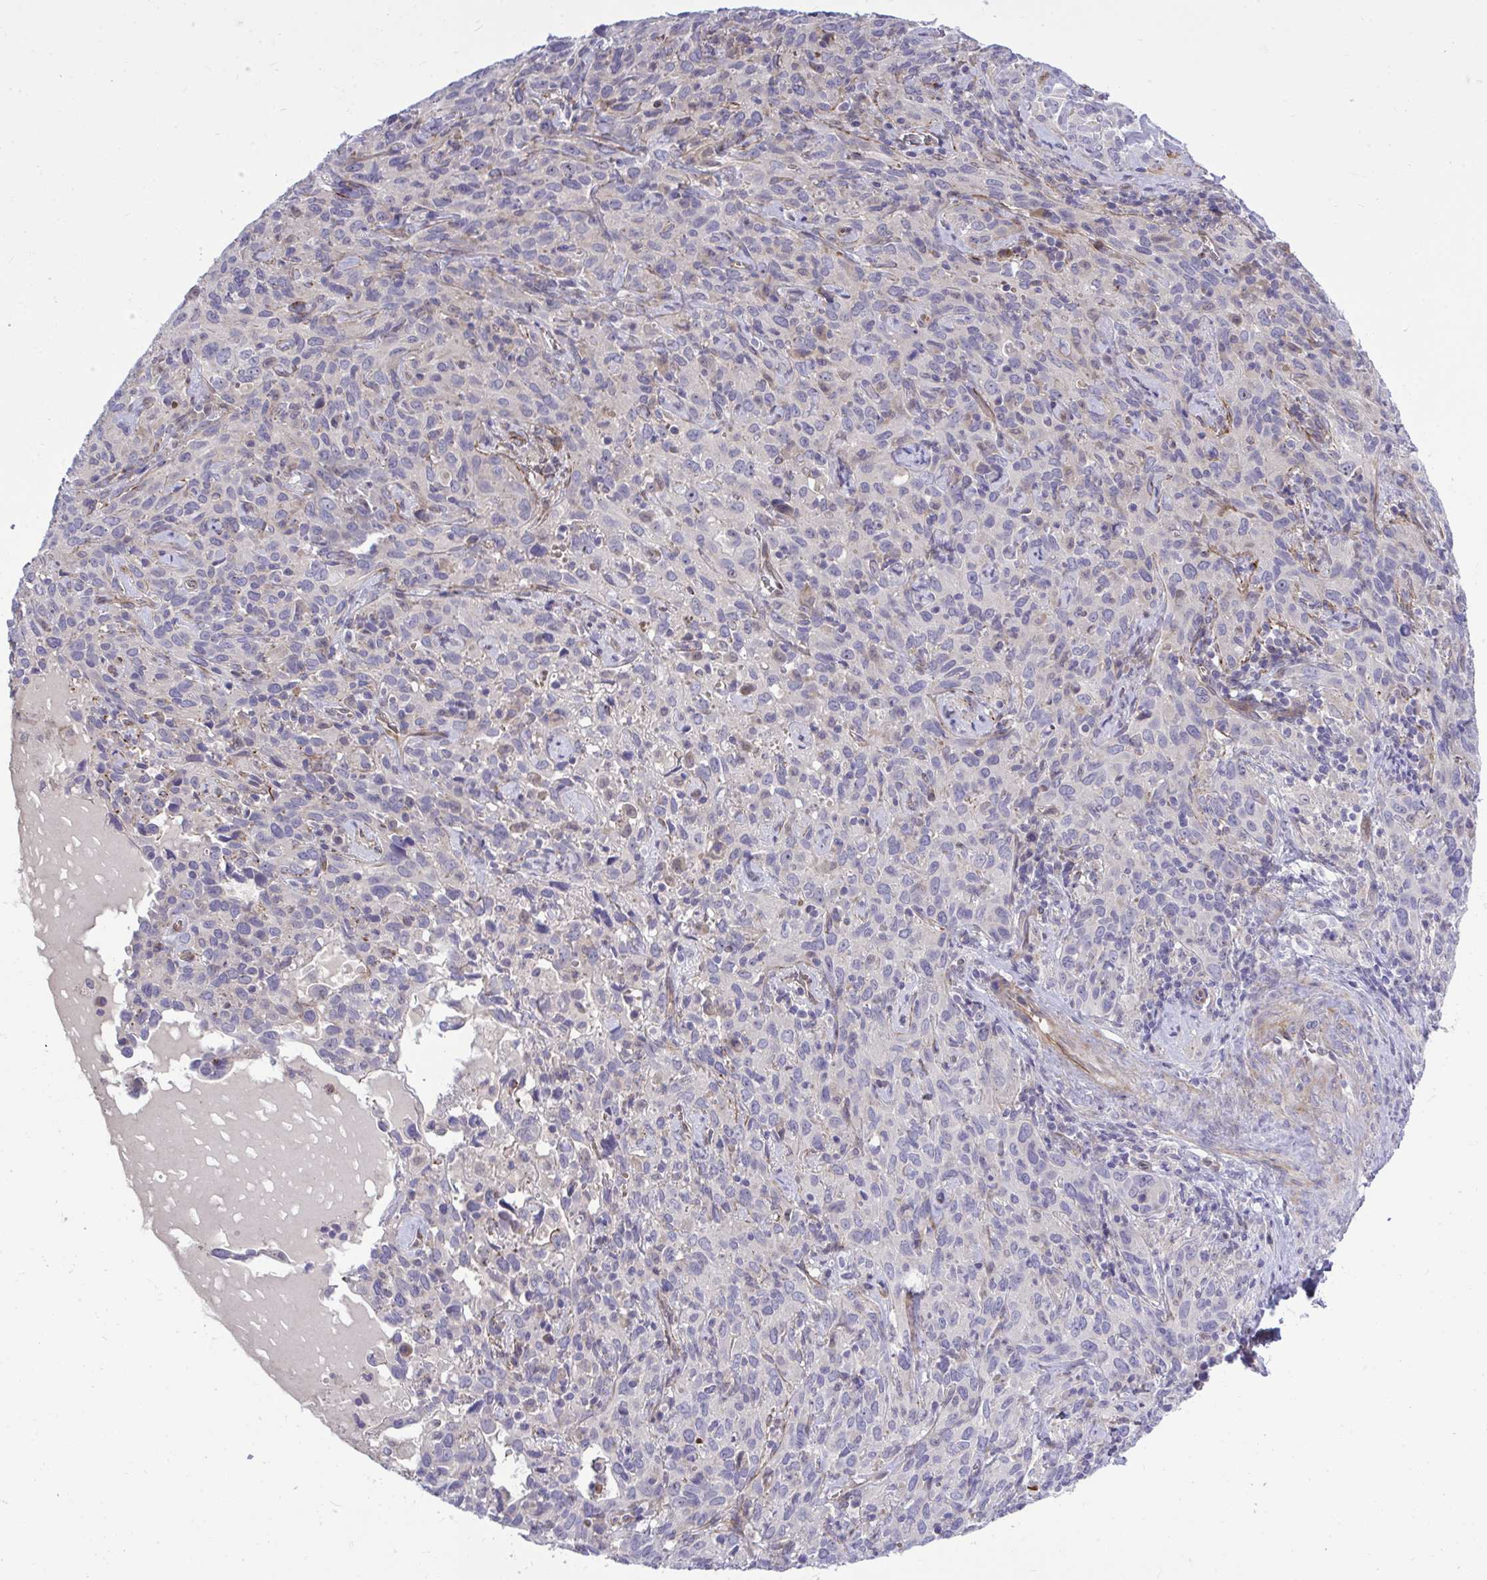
{"staining": {"intensity": "negative", "quantity": "none", "location": "none"}, "tissue": "cervical cancer", "cell_type": "Tumor cells", "image_type": "cancer", "snomed": [{"axis": "morphology", "description": "Normal tissue, NOS"}, {"axis": "morphology", "description": "Squamous cell carcinoma, NOS"}, {"axis": "topography", "description": "Cervix"}], "caption": "DAB (3,3'-diaminobenzidine) immunohistochemical staining of human squamous cell carcinoma (cervical) displays no significant staining in tumor cells.", "gene": "HMBOX1", "patient": {"sex": "female", "age": 51}}